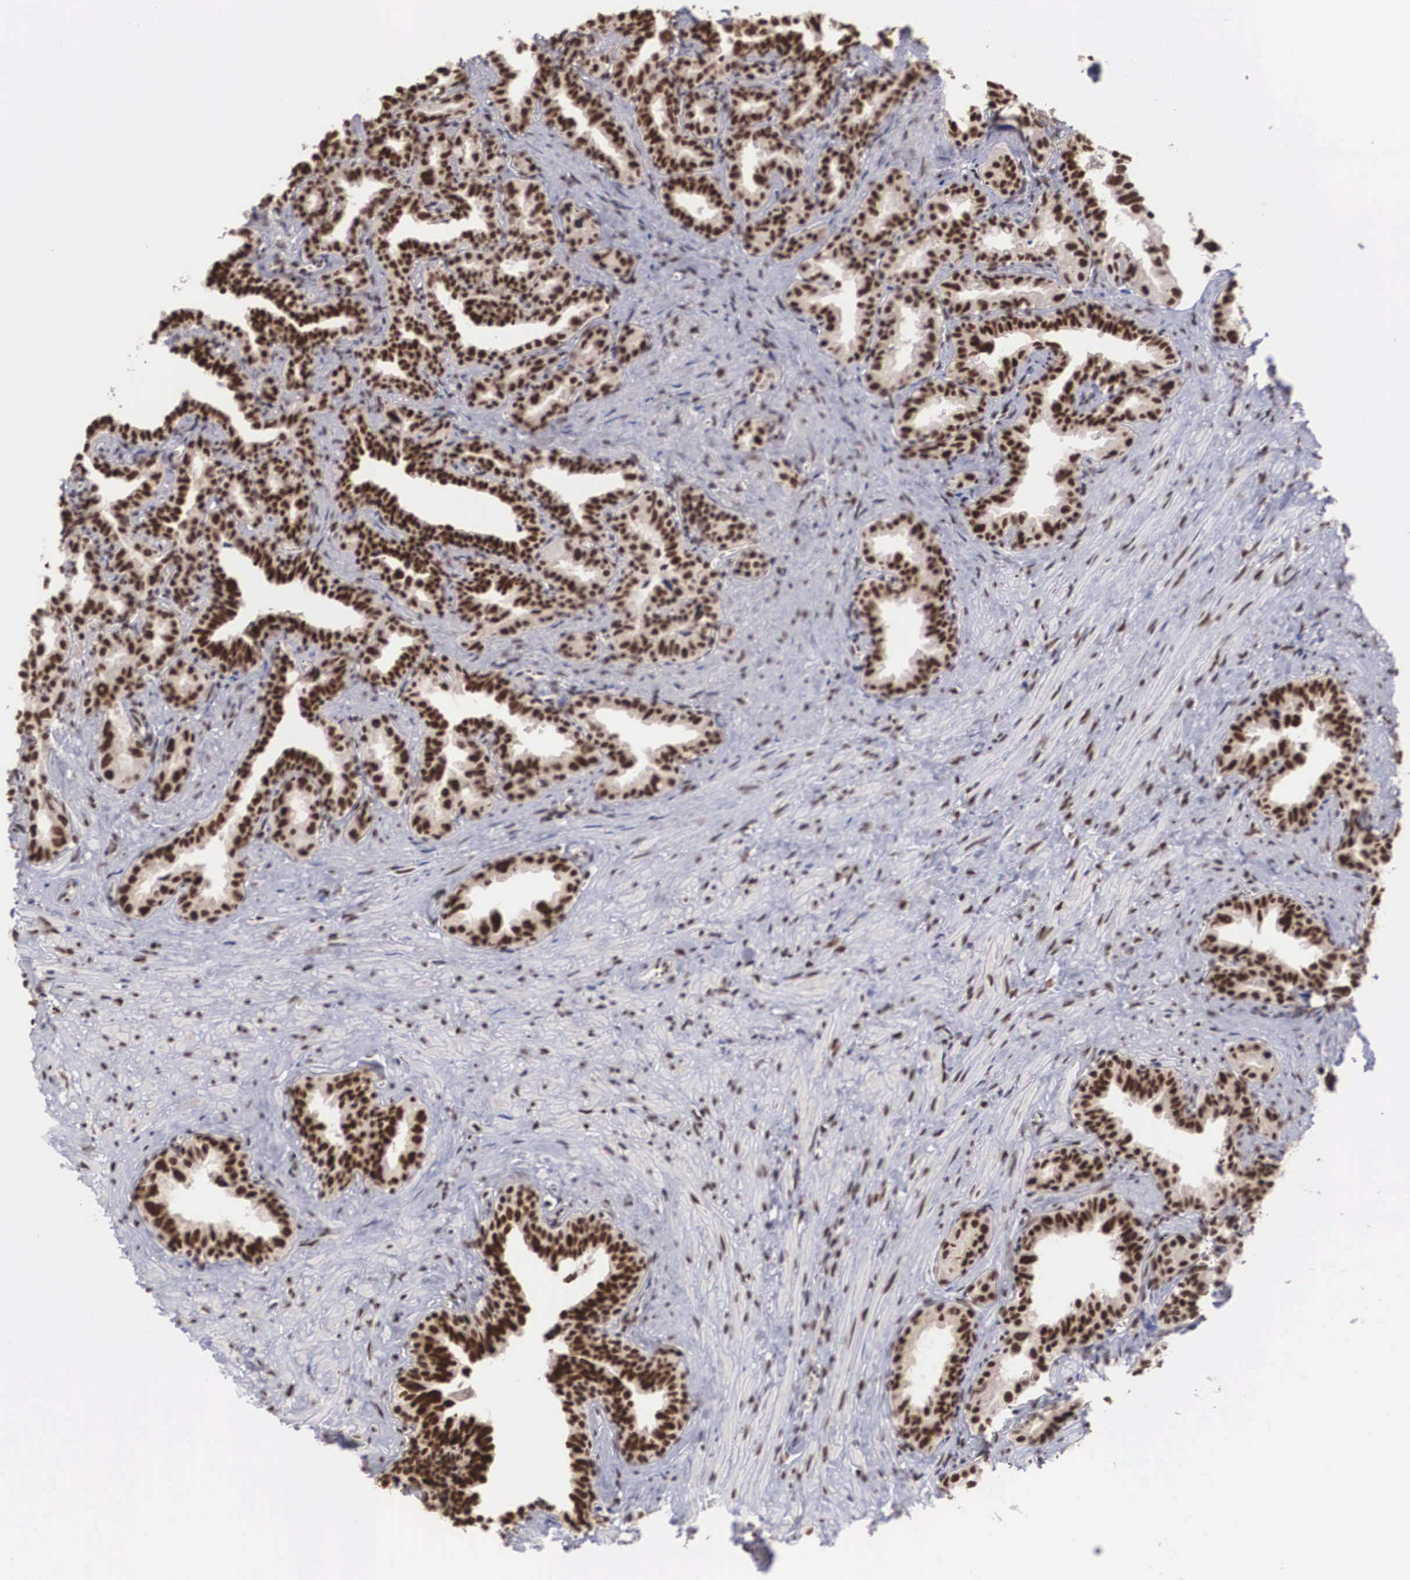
{"staining": {"intensity": "strong", "quantity": ">75%", "location": "nuclear"}, "tissue": "seminal vesicle", "cell_type": "Glandular cells", "image_type": "normal", "snomed": [{"axis": "morphology", "description": "Normal tissue, NOS"}, {"axis": "topography", "description": "Seminal veicle"}], "caption": "A photomicrograph of human seminal vesicle stained for a protein reveals strong nuclear brown staining in glandular cells. Immunohistochemistry stains the protein in brown and the nuclei are stained blue.", "gene": "HTATSF1", "patient": {"sex": "male", "age": 60}}